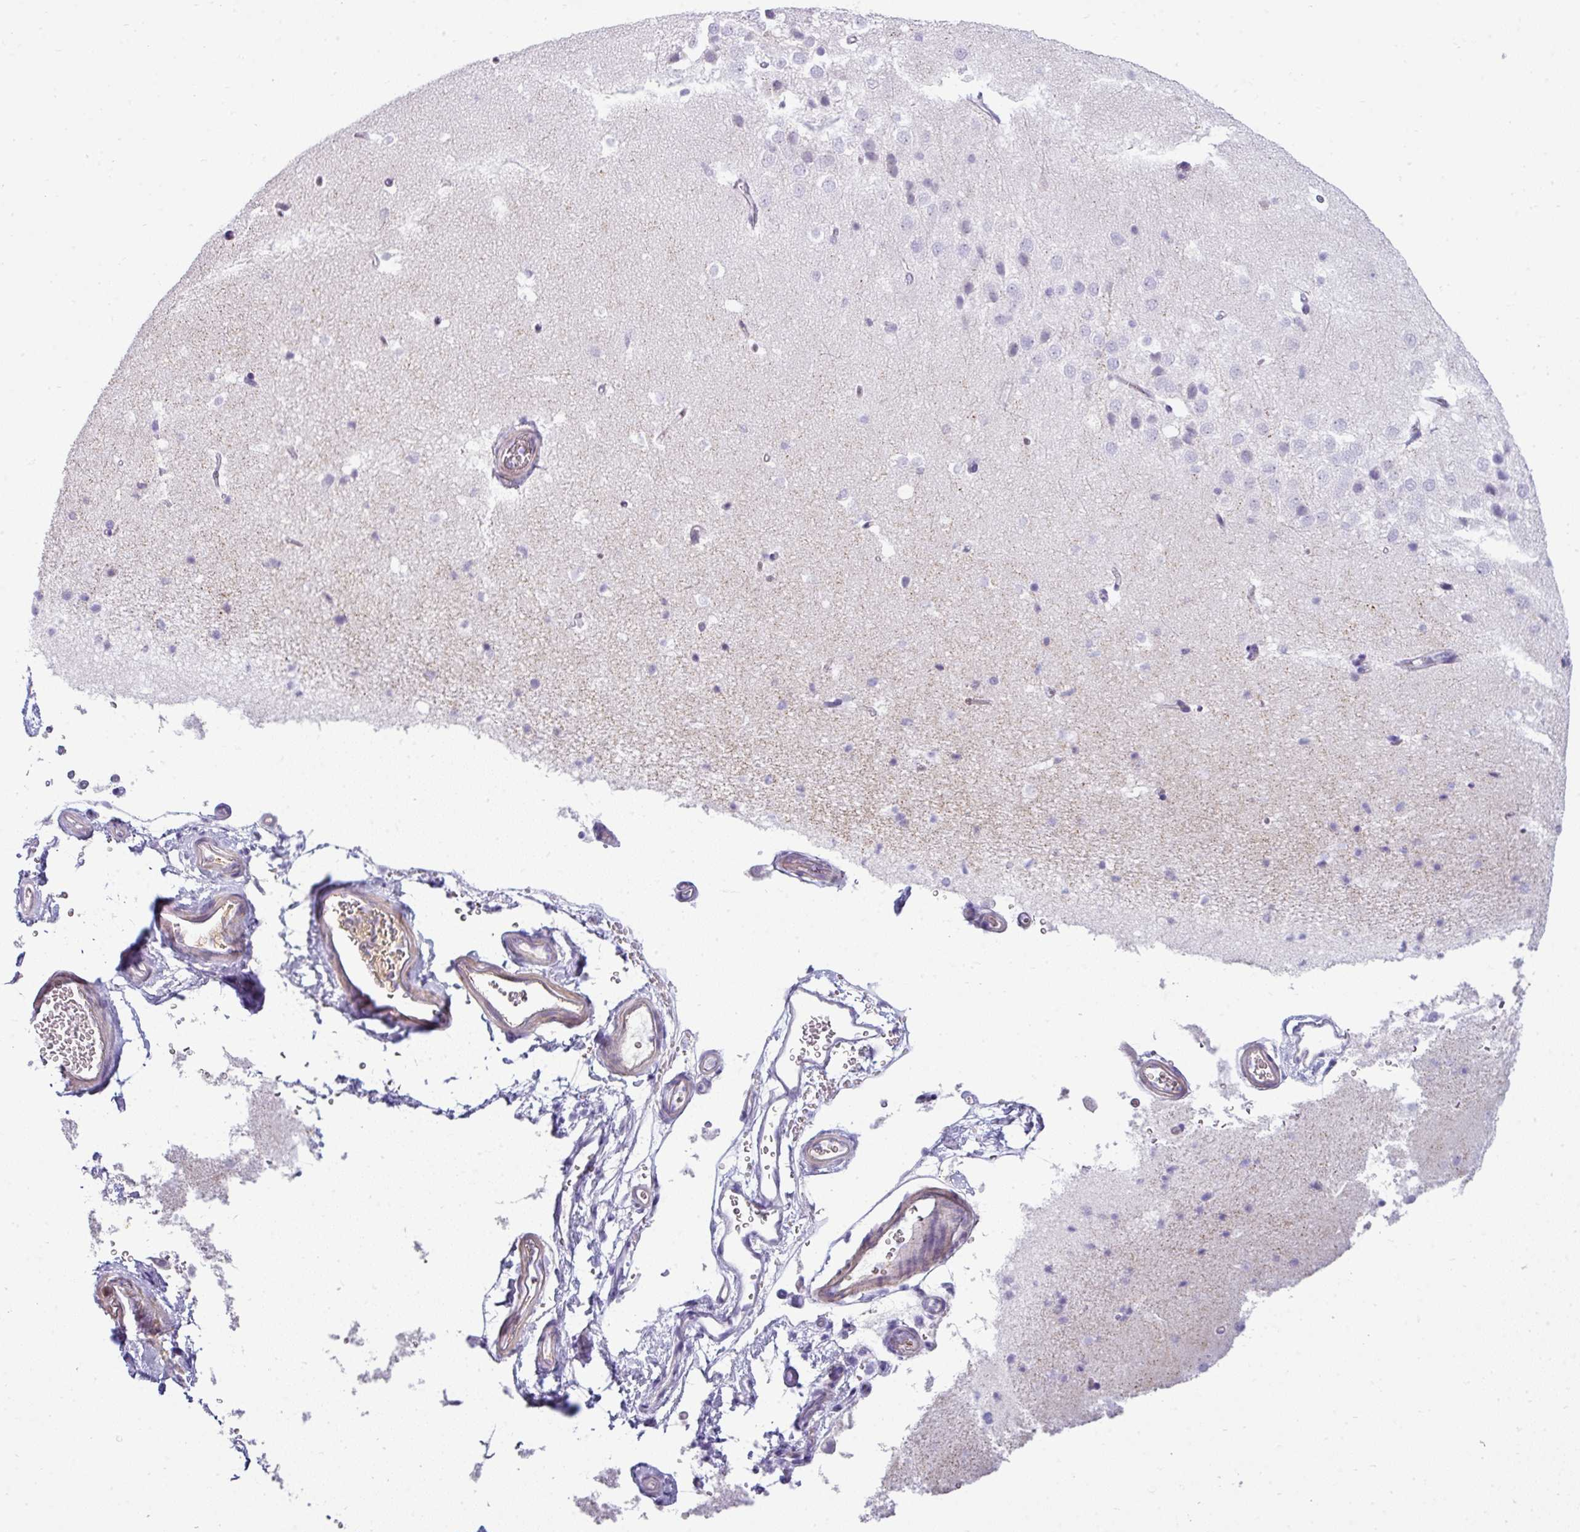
{"staining": {"intensity": "negative", "quantity": "none", "location": "none"}, "tissue": "hippocampus", "cell_type": "Glial cells", "image_type": "normal", "snomed": [{"axis": "morphology", "description": "Normal tissue, NOS"}, {"axis": "topography", "description": "Hippocampus"}], "caption": "Micrograph shows no significant protein positivity in glial cells of normal hippocampus.", "gene": "VCX2", "patient": {"sex": "male", "age": 37}}